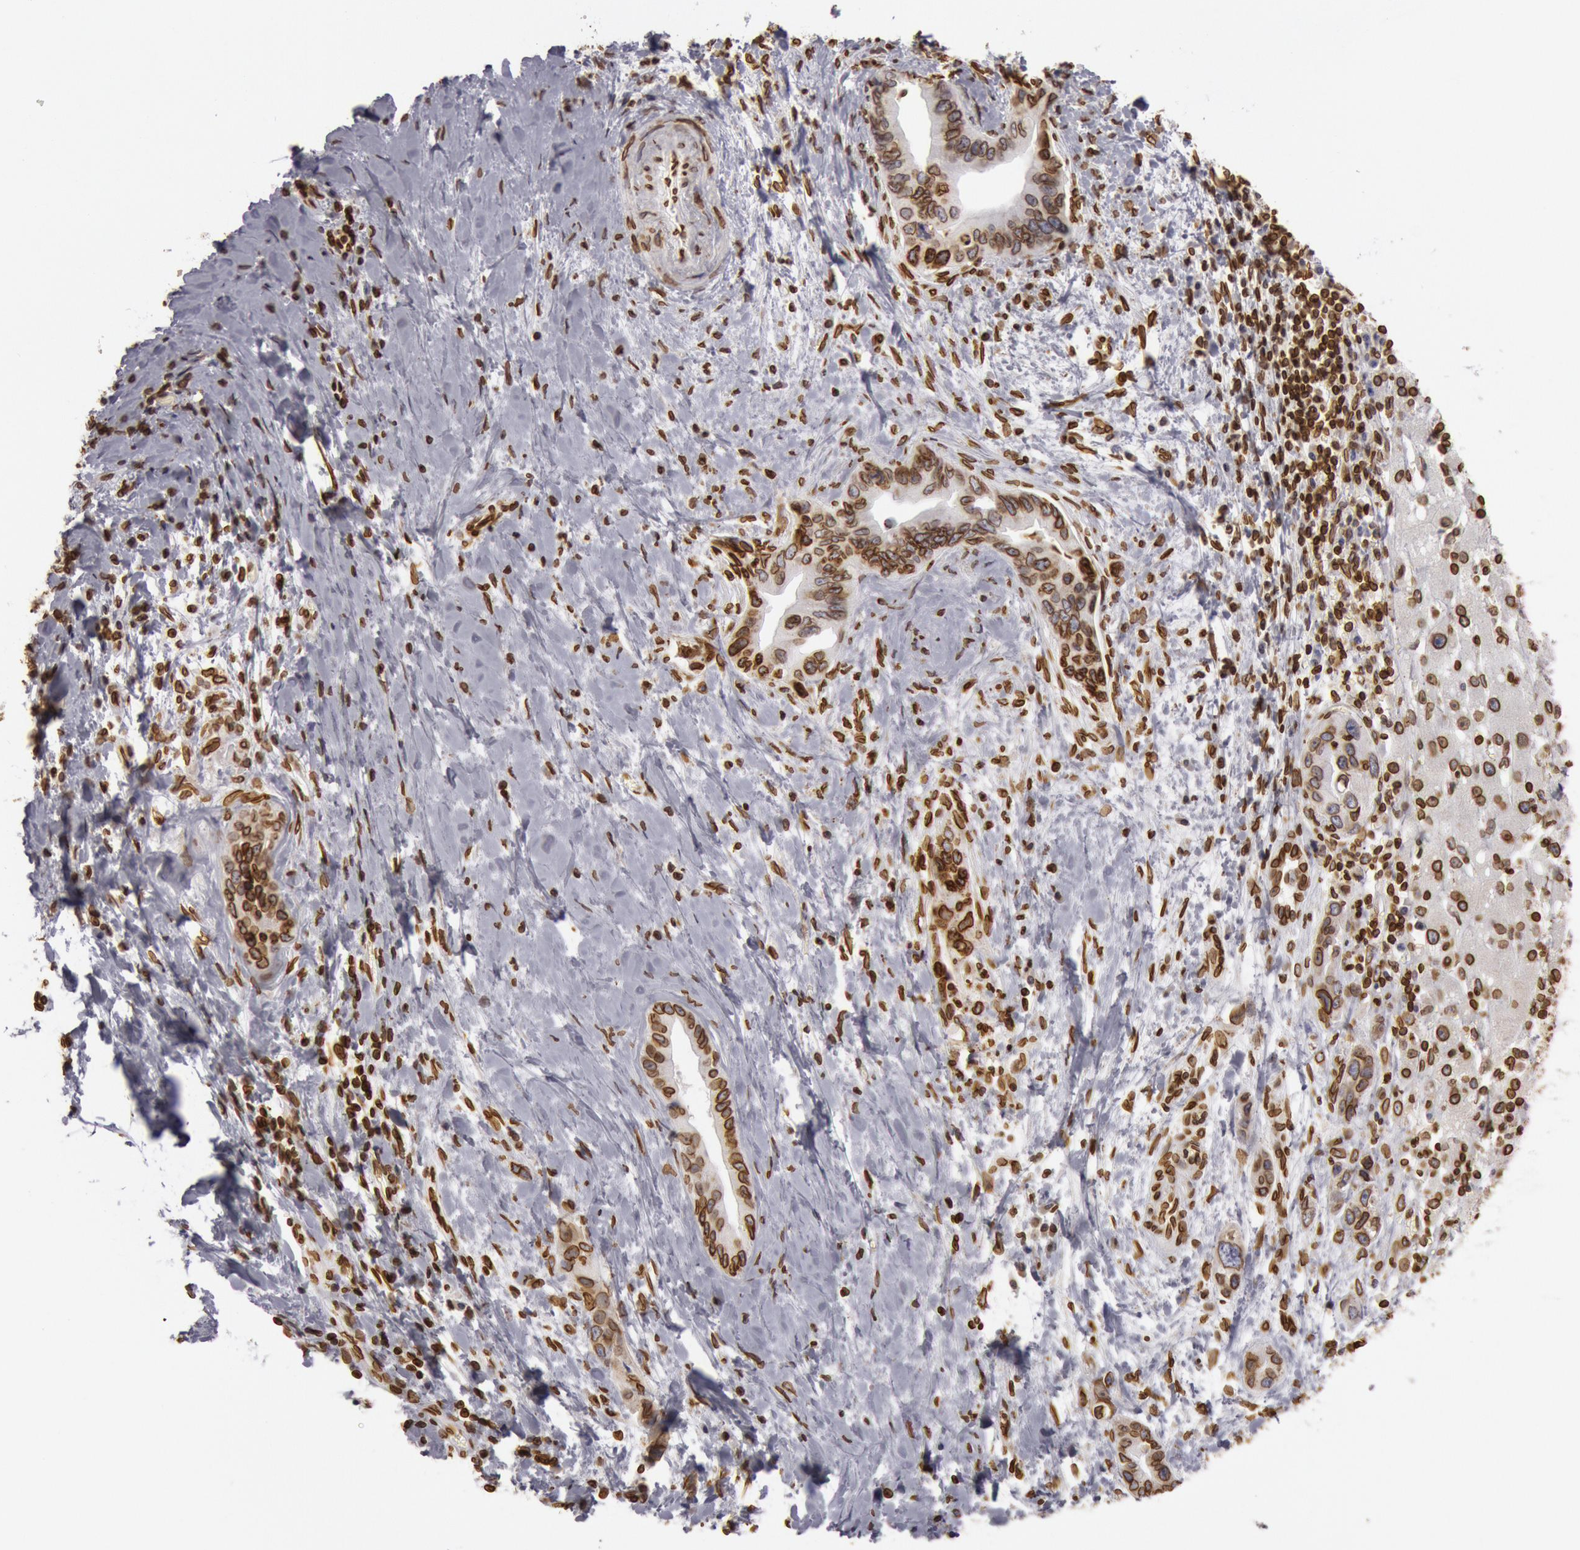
{"staining": {"intensity": "strong", "quantity": ">75%", "location": "cytoplasmic/membranous,nuclear"}, "tissue": "liver cancer", "cell_type": "Tumor cells", "image_type": "cancer", "snomed": [{"axis": "morphology", "description": "Cholangiocarcinoma"}, {"axis": "topography", "description": "Liver"}], "caption": "Tumor cells exhibit high levels of strong cytoplasmic/membranous and nuclear staining in about >75% of cells in human cholangiocarcinoma (liver).", "gene": "SUN2", "patient": {"sex": "female", "age": 65}}